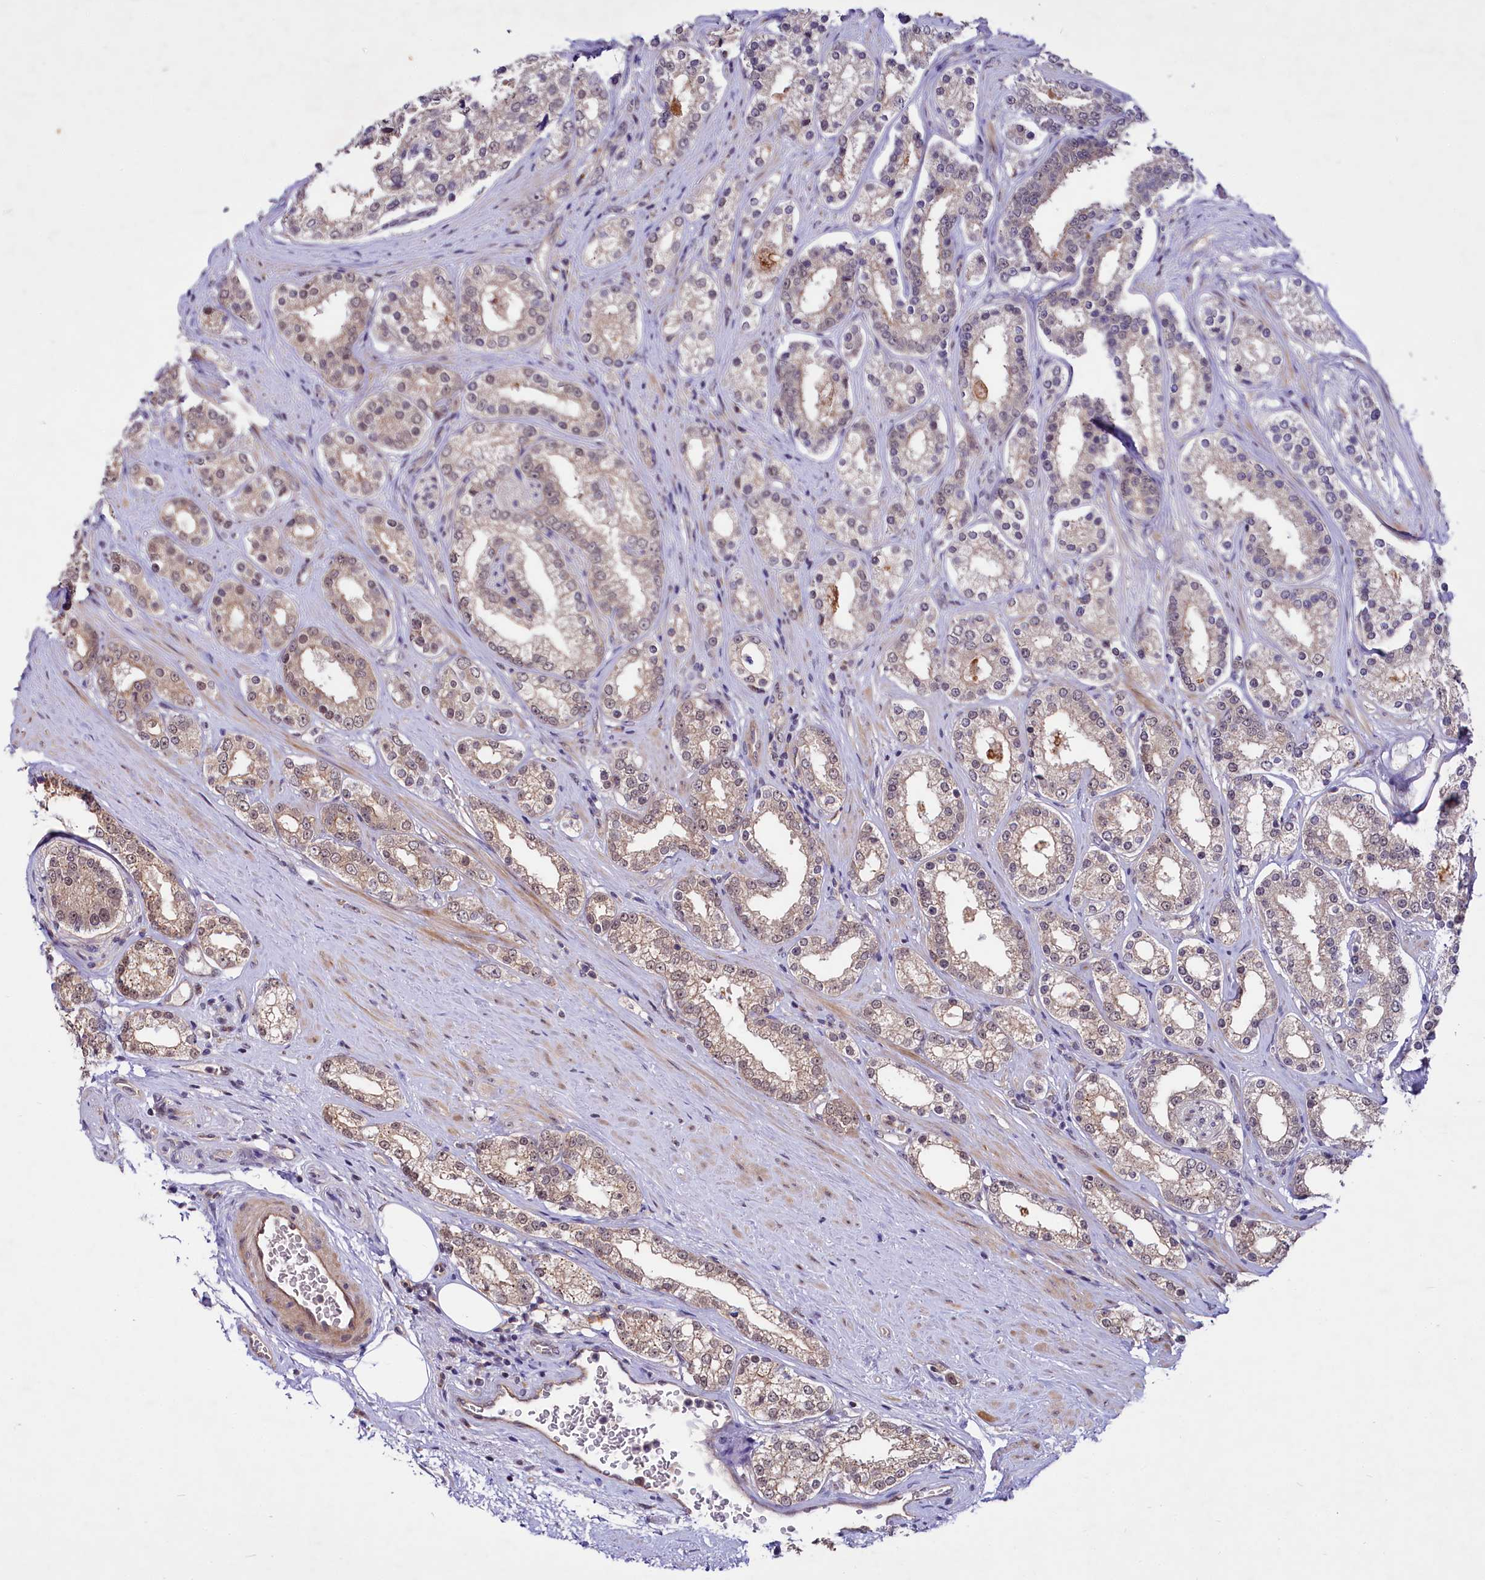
{"staining": {"intensity": "weak", "quantity": "25%-75%", "location": "cytoplasmic/membranous,nuclear"}, "tissue": "prostate cancer", "cell_type": "Tumor cells", "image_type": "cancer", "snomed": [{"axis": "morphology", "description": "Normal tissue, NOS"}, {"axis": "morphology", "description": "Adenocarcinoma, High grade"}, {"axis": "topography", "description": "Prostate"}], "caption": "This photomicrograph reveals prostate cancer stained with immunohistochemistry (IHC) to label a protein in brown. The cytoplasmic/membranous and nuclear of tumor cells show weak positivity for the protein. Nuclei are counter-stained blue.", "gene": "UBE3A", "patient": {"sex": "male", "age": 83}}